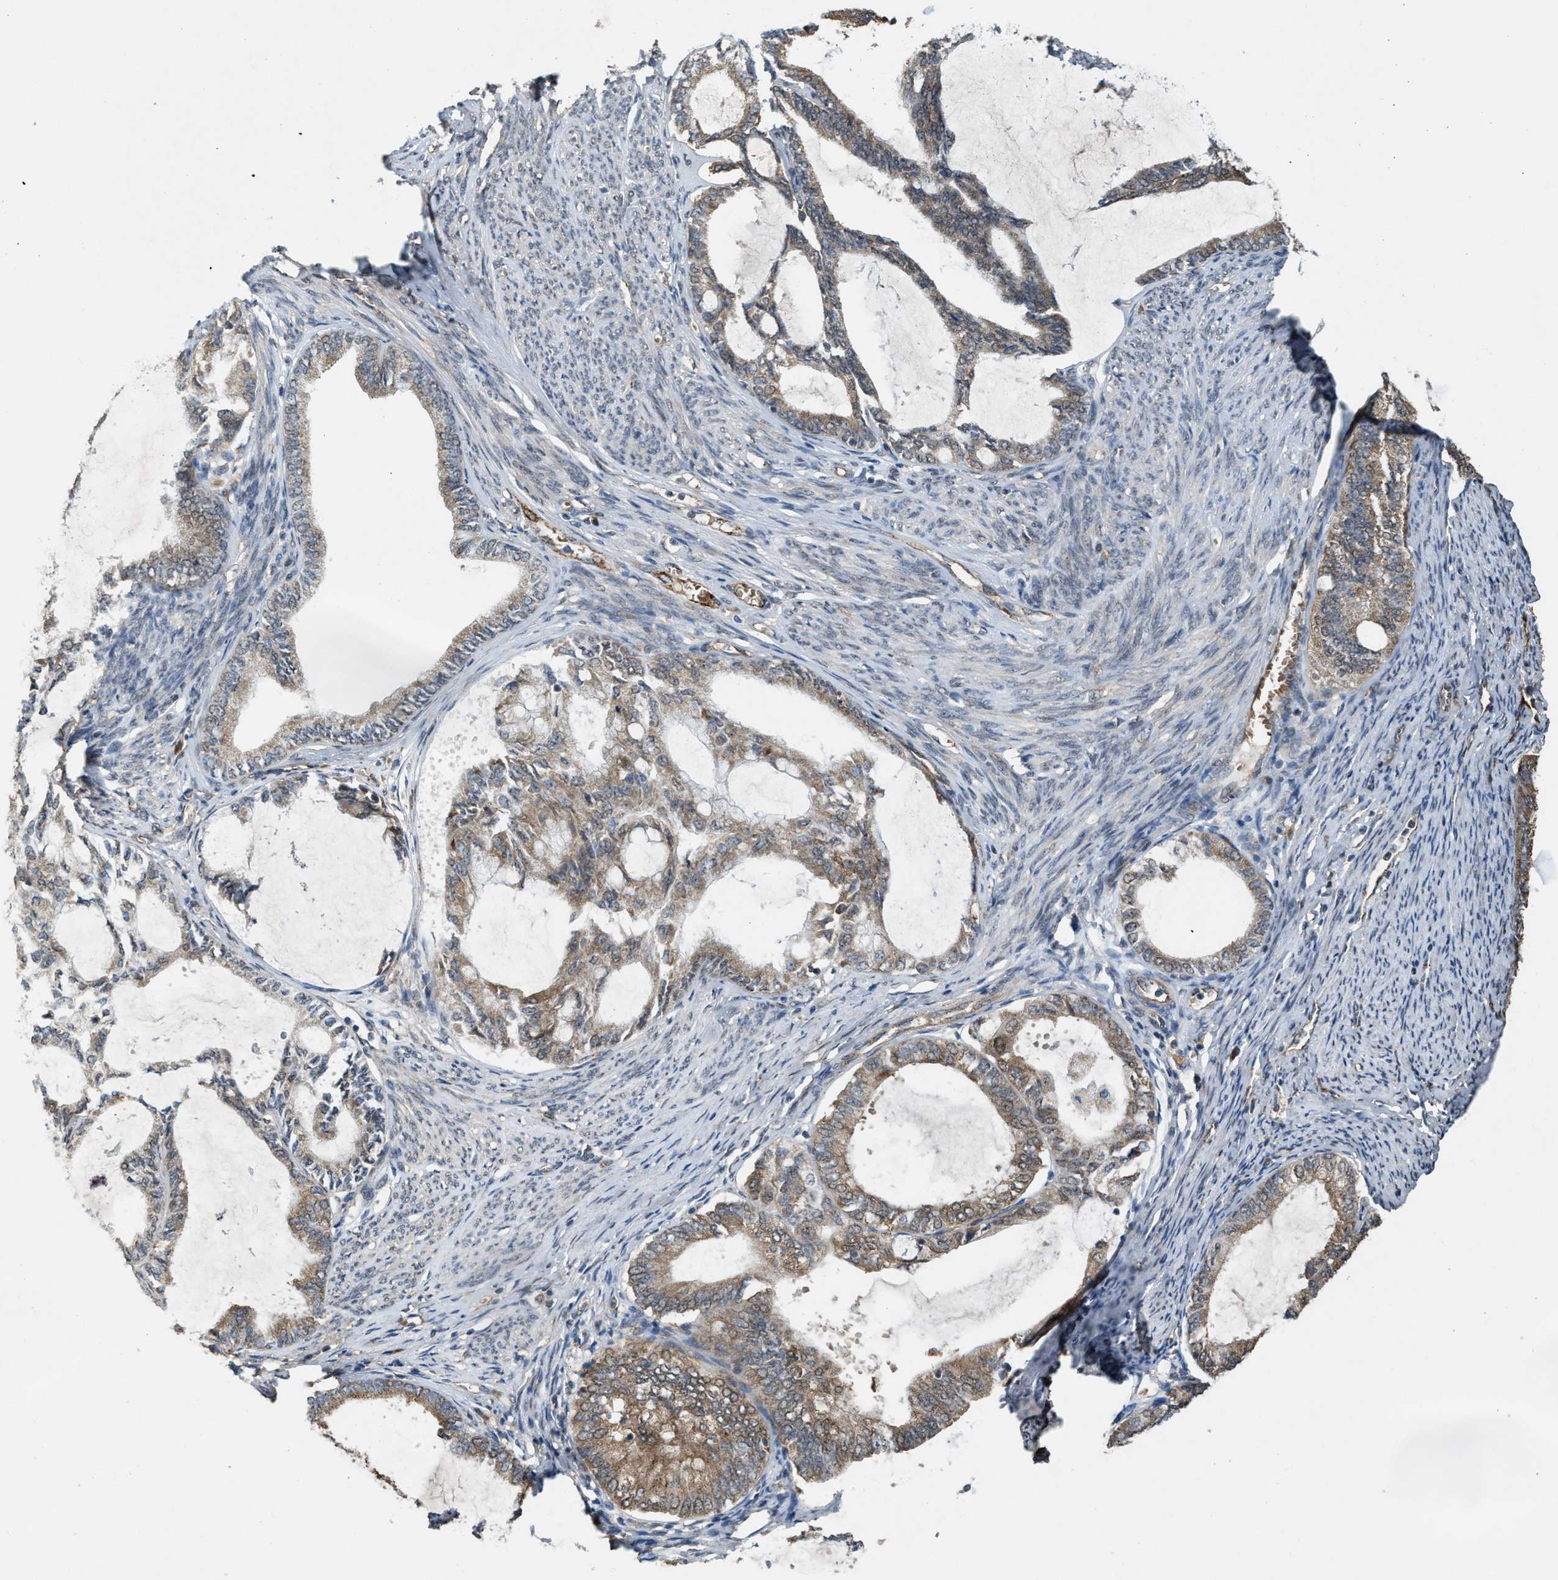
{"staining": {"intensity": "moderate", "quantity": ">75%", "location": "cytoplasmic/membranous"}, "tissue": "endometrial cancer", "cell_type": "Tumor cells", "image_type": "cancer", "snomed": [{"axis": "morphology", "description": "Adenocarcinoma, NOS"}, {"axis": "topography", "description": "Endometrium"}], "caption": "Immunohistochemical staining of adenocarcinoma (endometrial) reveals medium levels of moderate cytoplasmic/membranous expression in approximately >75% of tumor cells.", "gene": "ARHGEF5", "patient": {"sex": "female", "age": 86}}